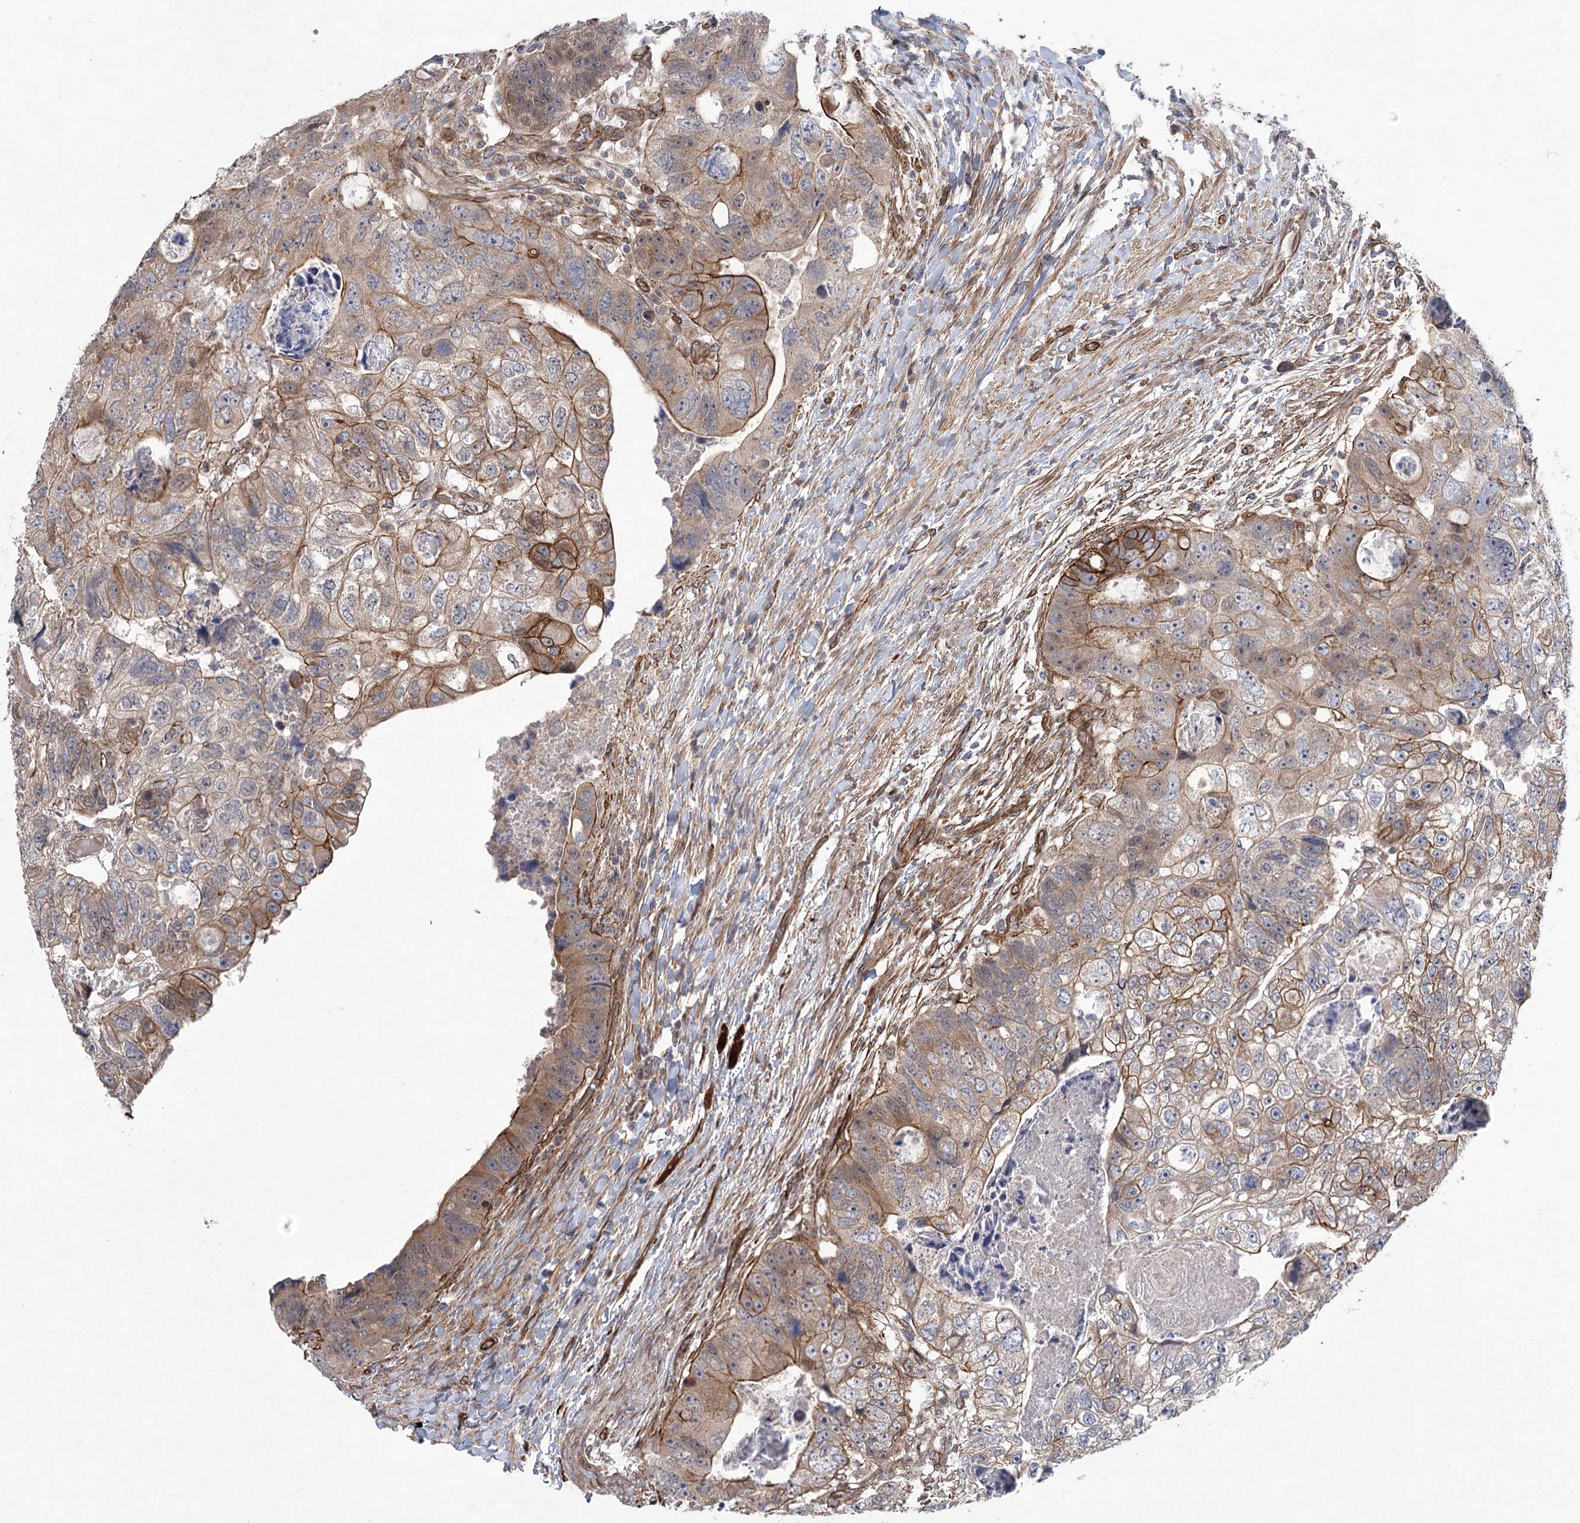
{"staining": {"intensity": "moderate", "quantity": ">75%", "location": "cytoplasmic/membranous"}, "tissue": "colorectal cancer", "cell_type": "Tumor cells", "image_type": "cancer", "snomed": [{"axis": "morphology", "description": "Adenocarcinoma, NOS"}, {"axis": "topography", "description": "Rectum"}], "caption": "Moderate cytoplasmic/membranous positivity for a protein is appreciated in about >75% of tumor cells of colorectal cancer using immunohistochemistry (IHC).", "gene": "RWDD4", "patient": {"sex": "male", "age": 59}}